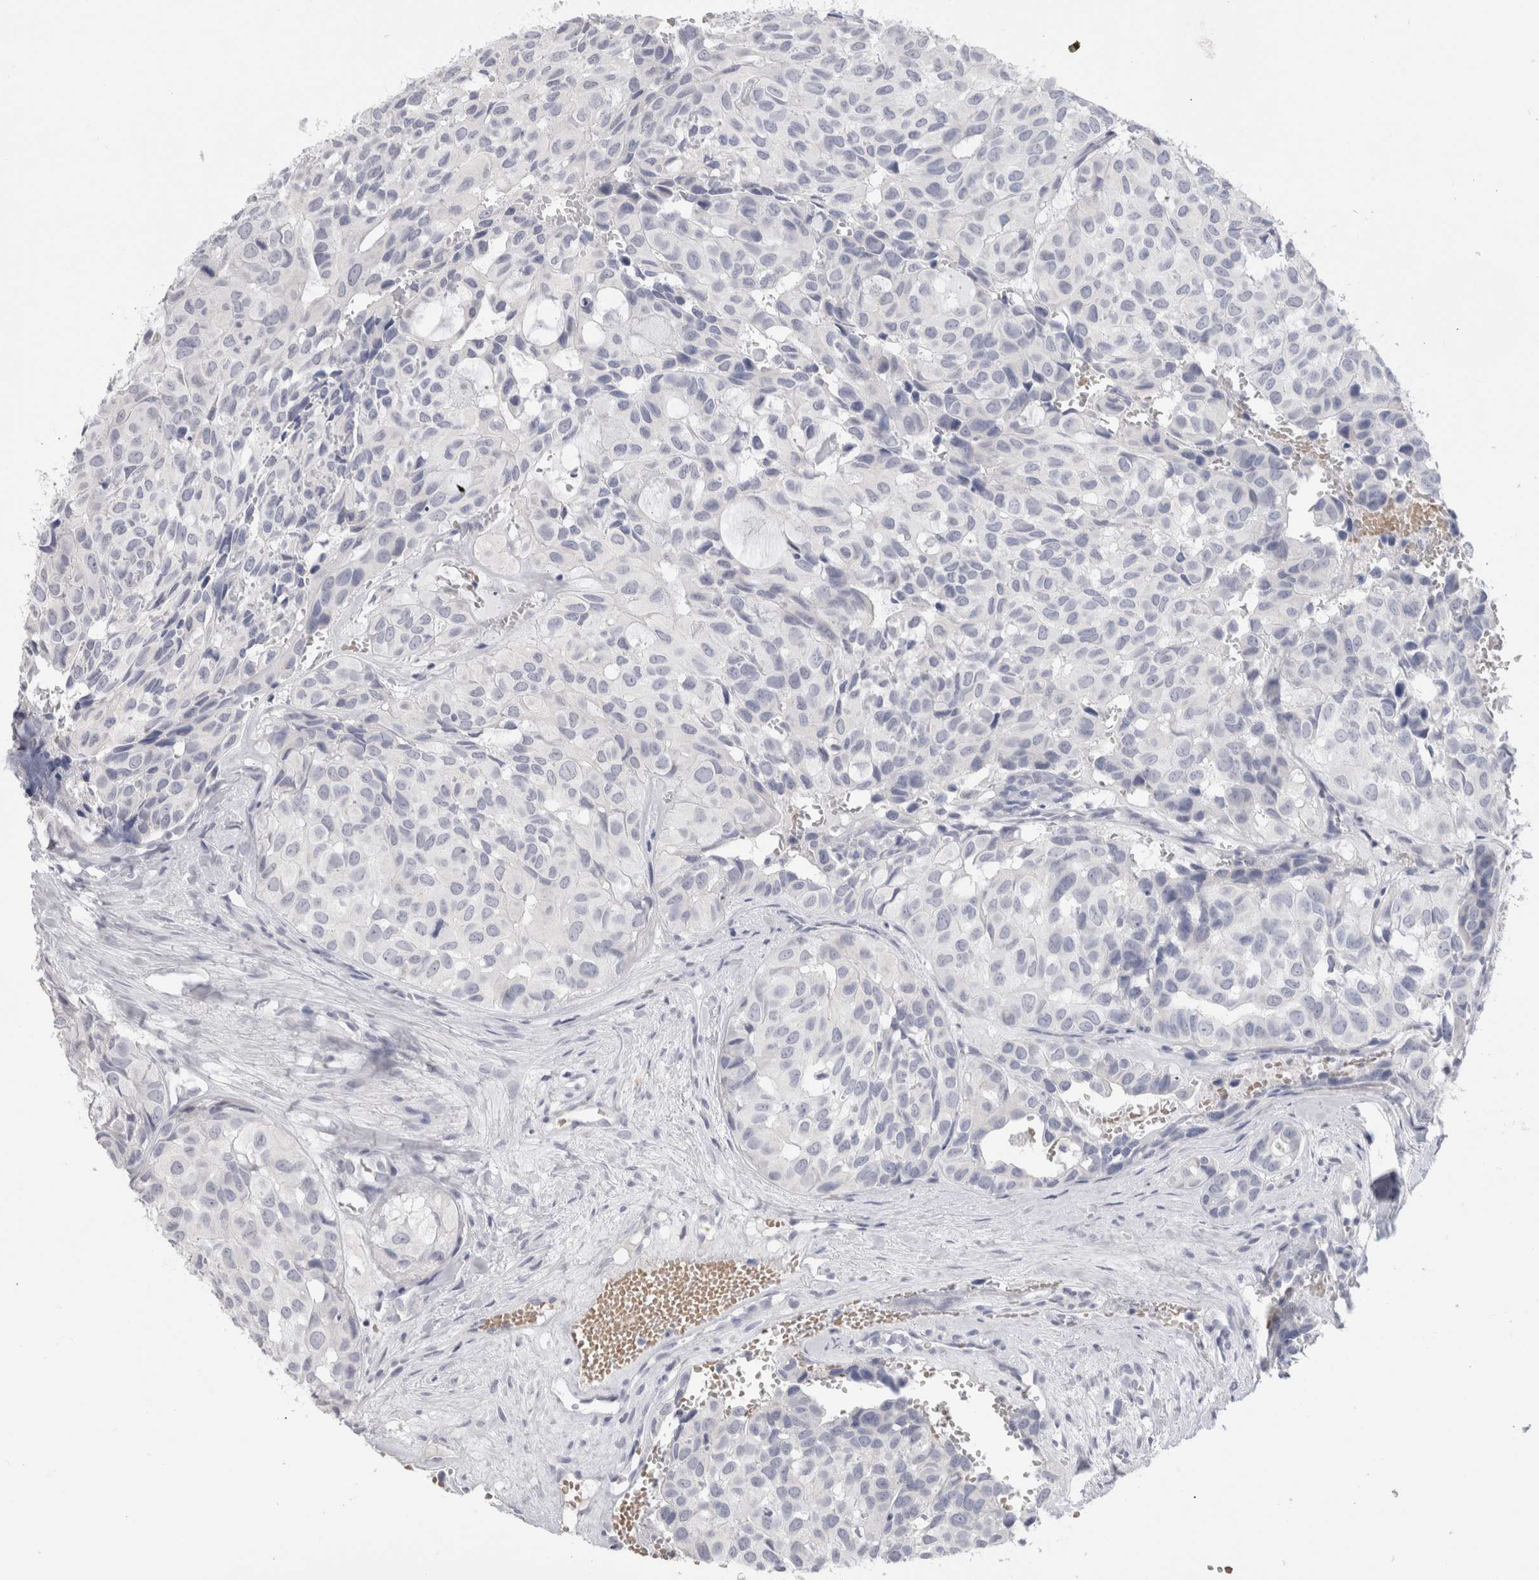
{"staining": {"intensity": "negative", "quantity": "none", "location": "none"}, "tissue": "head and neck cancer", "cell_type": "Tumor cells", "image_type": "cancer", "snomed": [{"axis": "morphology", "description": "Adenocarcinoma, NOS"}, {"axis": "topography", "description": "Salivary gland, NOS"}, {"axis": "topography", "description": "Head-Neck"}], "caption": "Head and neck cancer (adenocarcinoma) was stained to show a protein in brown. There is no significant expression in tumor cells.", "gene": "CD38", "patient": {"sex": "female", "age": 76}}